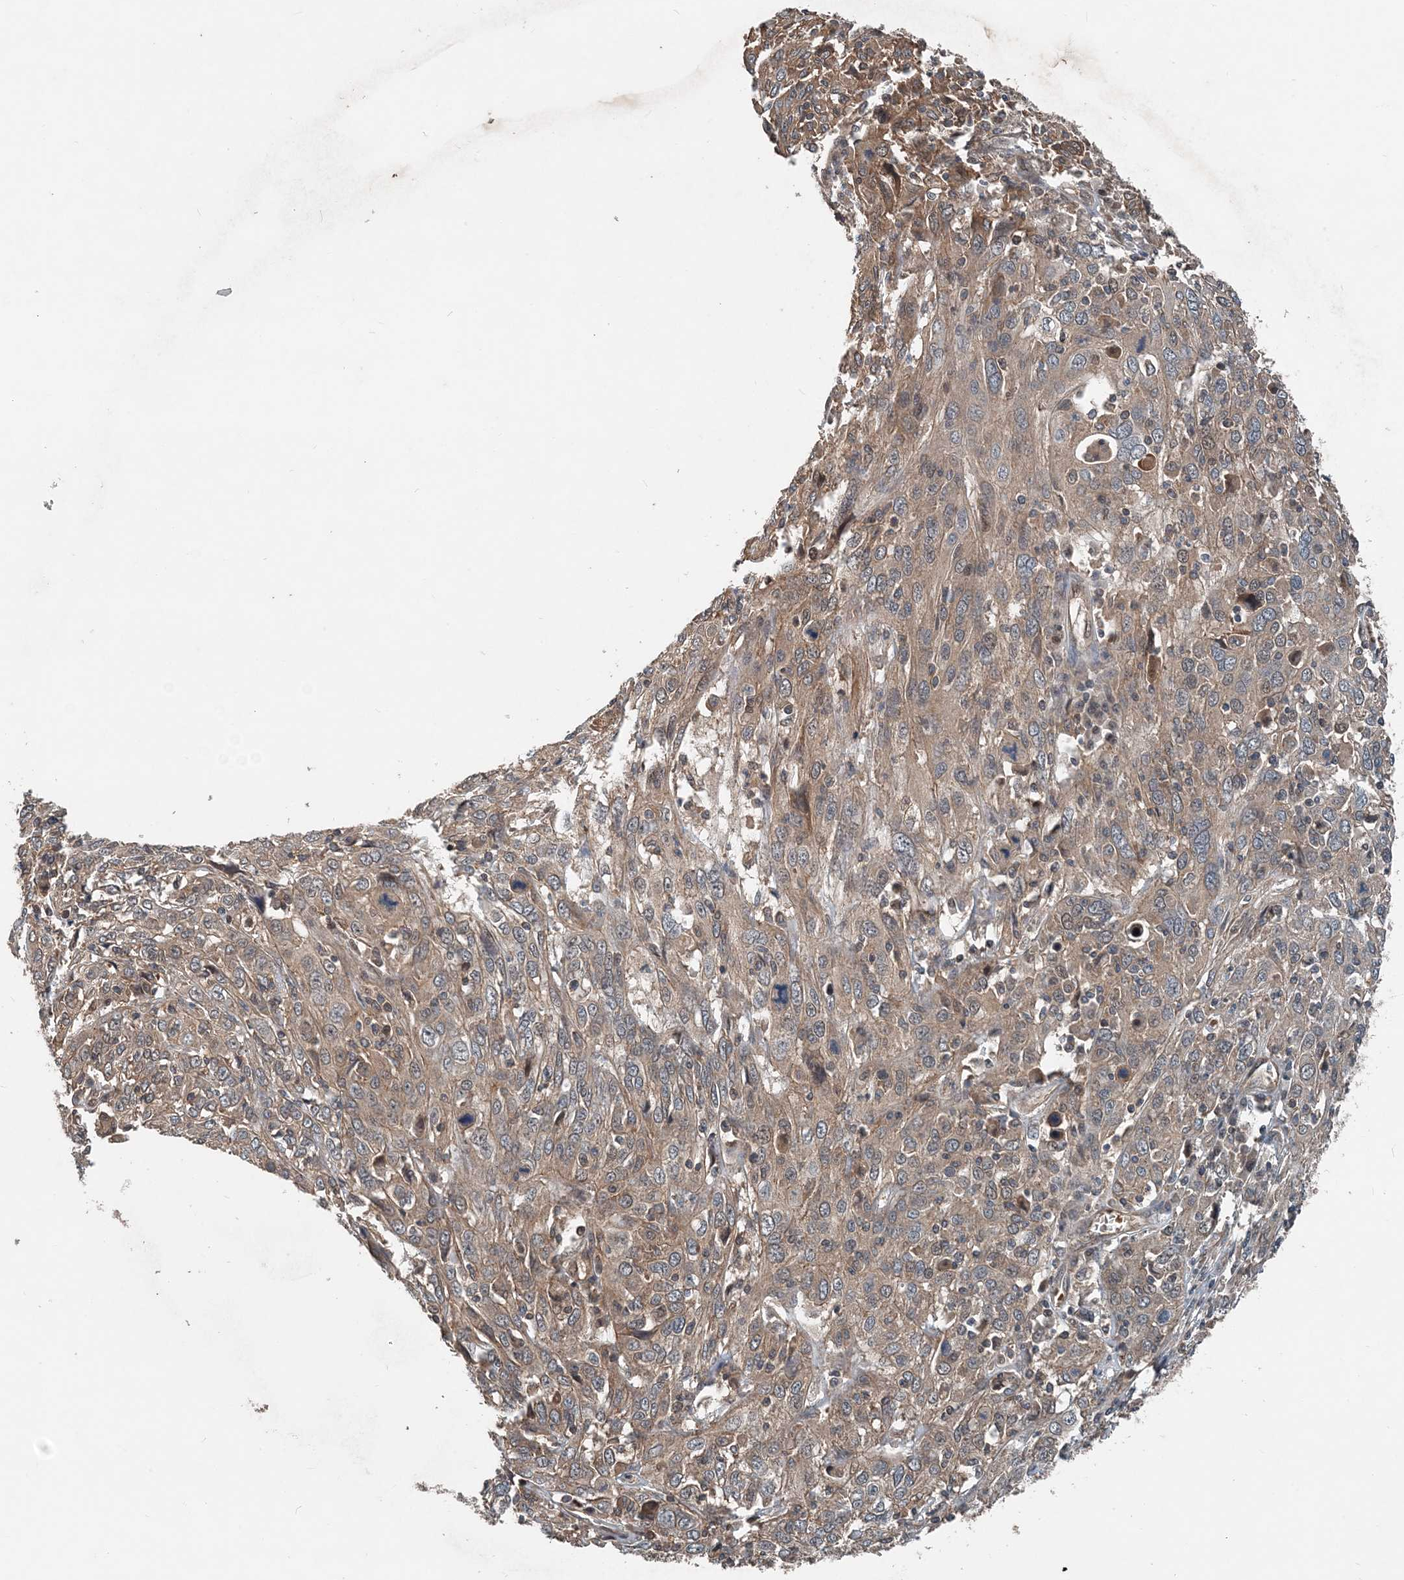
{"staining": {"intensity": "weak", "quantity": ">75%", "location": "cytoplasmic/membranous"}, "tissue": "cervical cancer", "cell_type": "Tumor cells", "image_type": "cancer", "snomed": [{"axis": "morphology", "description": "Squamous cell carcinoma, NOS"}, {"axis": "topography", "description": "Cervix"}], "caption": "Cervical cancer (squamous cell carcinoma) stained with a brown dye demonstrates weak cytoplasmic/membranous positive expression in about >75% of tumor cells.", "gene": "SMPD3", "patient": {"sex": "female", "age": 46}}